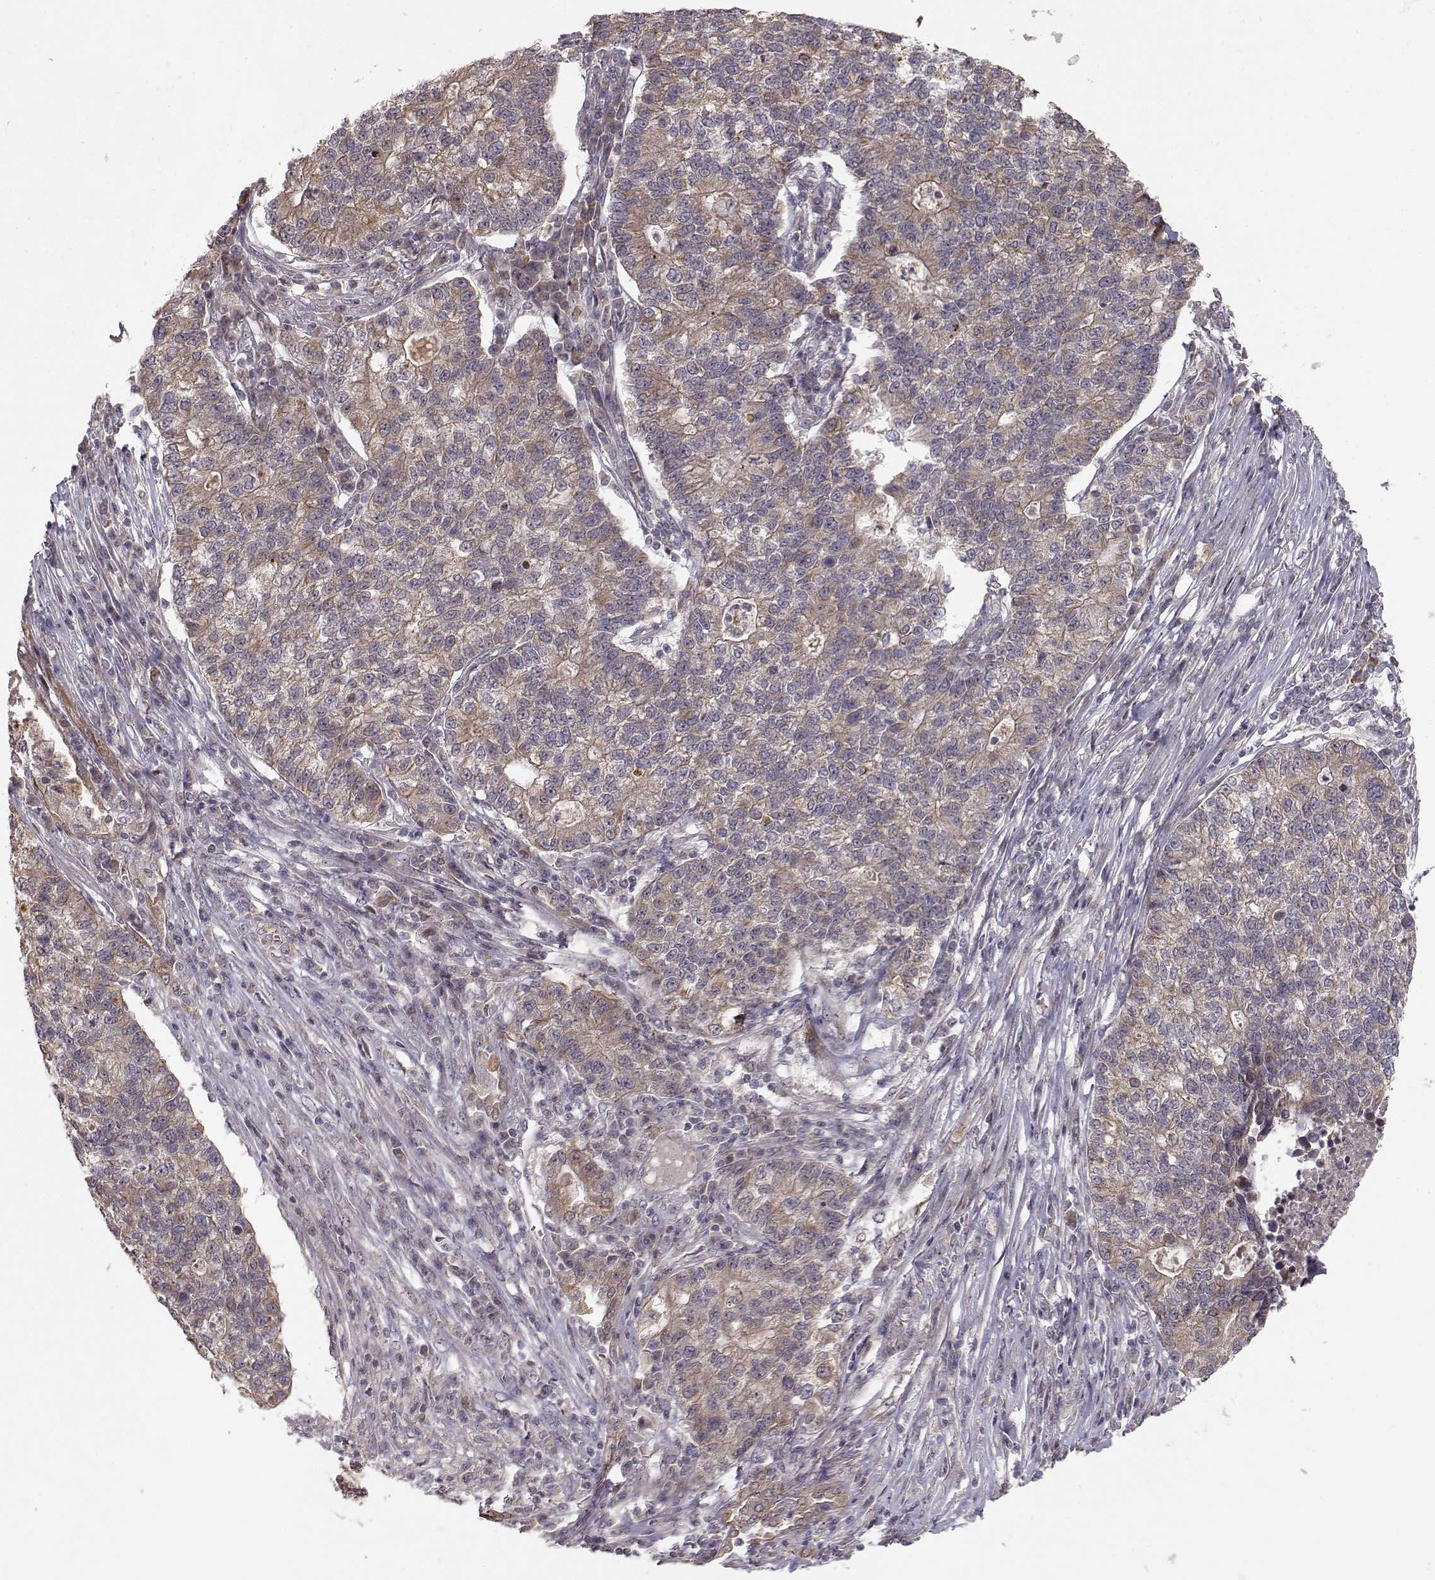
{"staining": {"intensity": "moderate", "quantity": "25%-75%", "location": "cytoplasmic/membranous"}, "tissue": "lung cancer", "cell_type": "Tumor cells", "image_type": "cancer", "snomed": [{"axis": "morphology", "description": "Adenocarcinoma, NOS"}, {"axis": "topography", "description": "Lung"}], "caption": "Tumor cells show medium levels of moderate cytoplasmic/membranous expression in approximately 25%-75% of cells in lung adenocarcinoma.", "gene": "APC", "patient": {"sex": "male", "age": 57}}